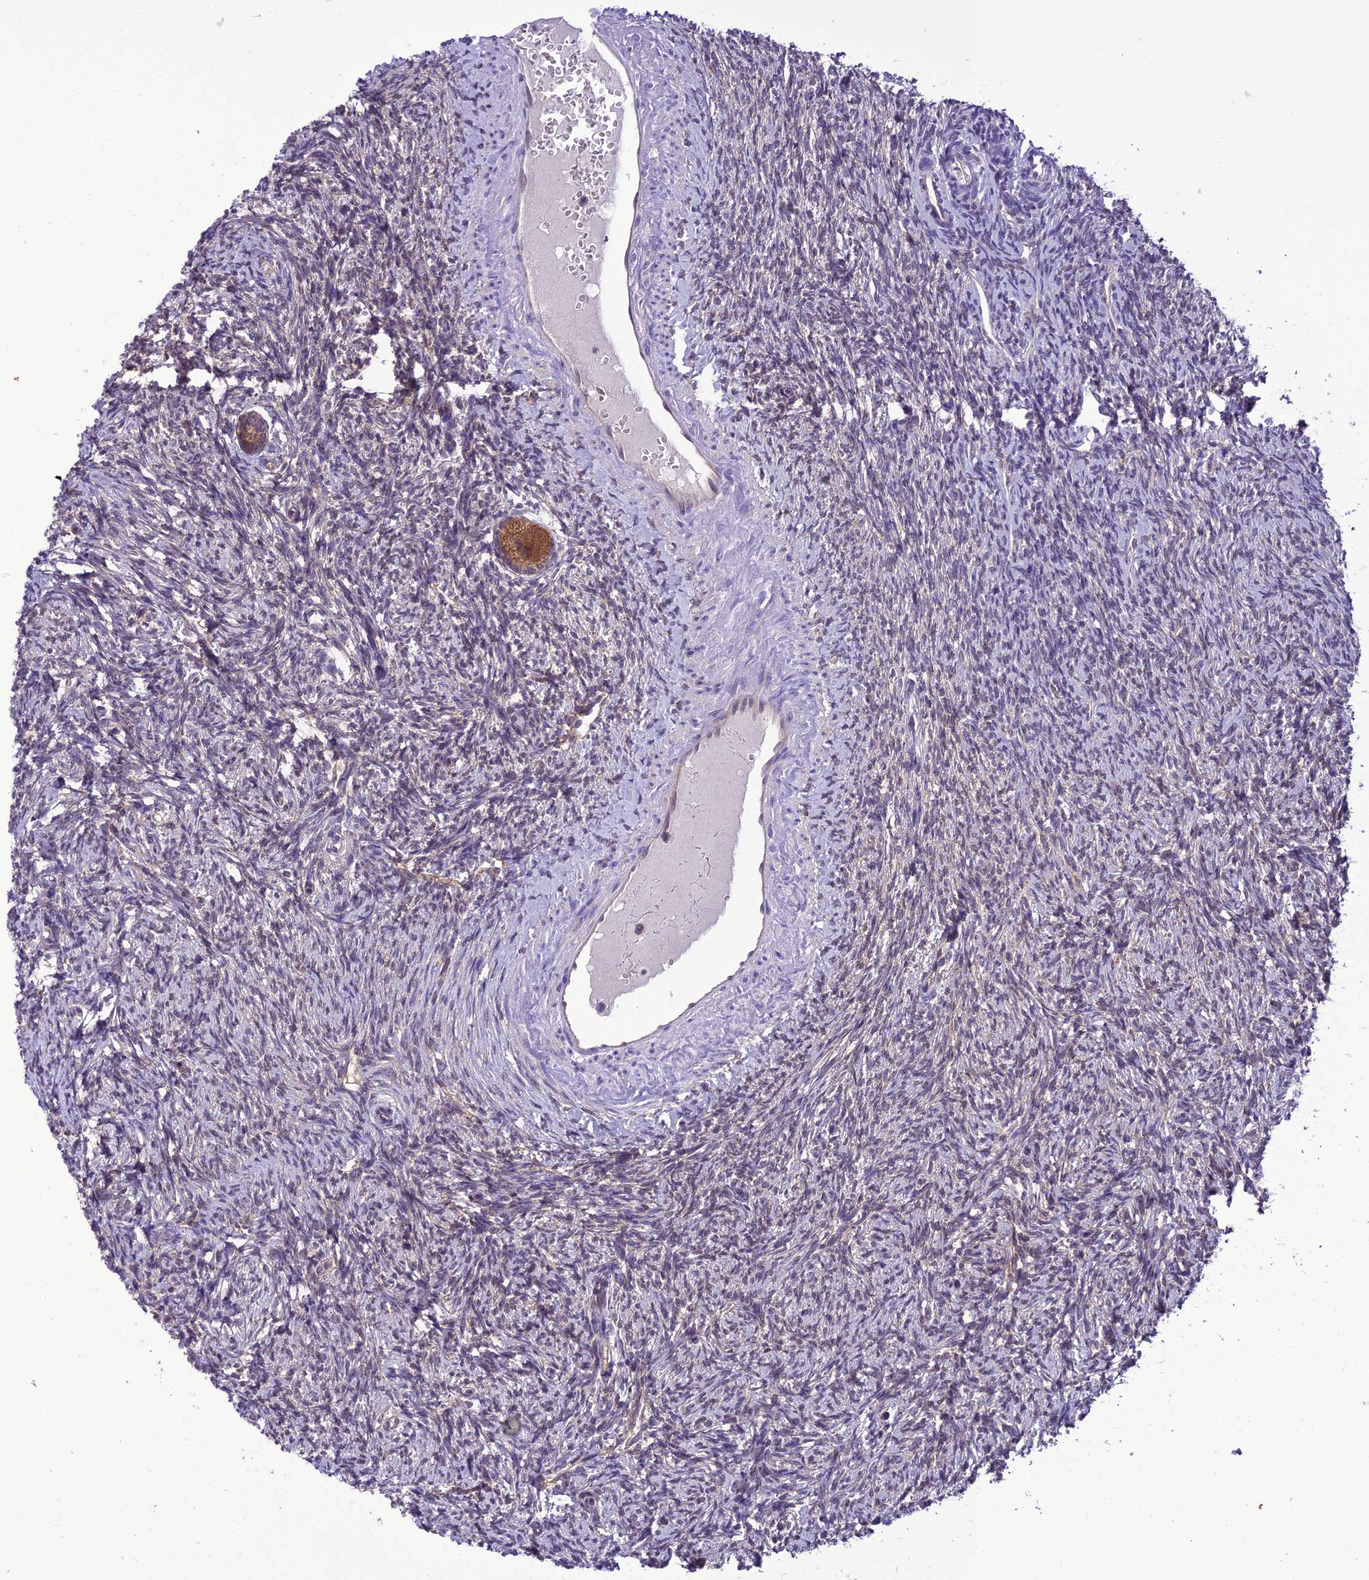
{"staining": {"intensity": "moderate", "quantity": ">75%", "location": "cytoplasmic/membranous"}, "tissue": "ovary", "cell_type": "Follicle cells", "image_type": "normal", "snomed": [{"axis": "morphology", "description": "Normal tissue, NOS"}, {"axis": "morphology", "description": "Cyst, NOS"}, {"axis": "topography", "description": "Ovary"}], "caption": "A photomicrograph of human ovary stained for a protein shows moderate cytoplasmic/membranous brown staining in follicle cells. (IHC, brightfield microscopy, high magnification).", "gene": "BORCS6", "patient": {"sex": "female", "age": 33}}